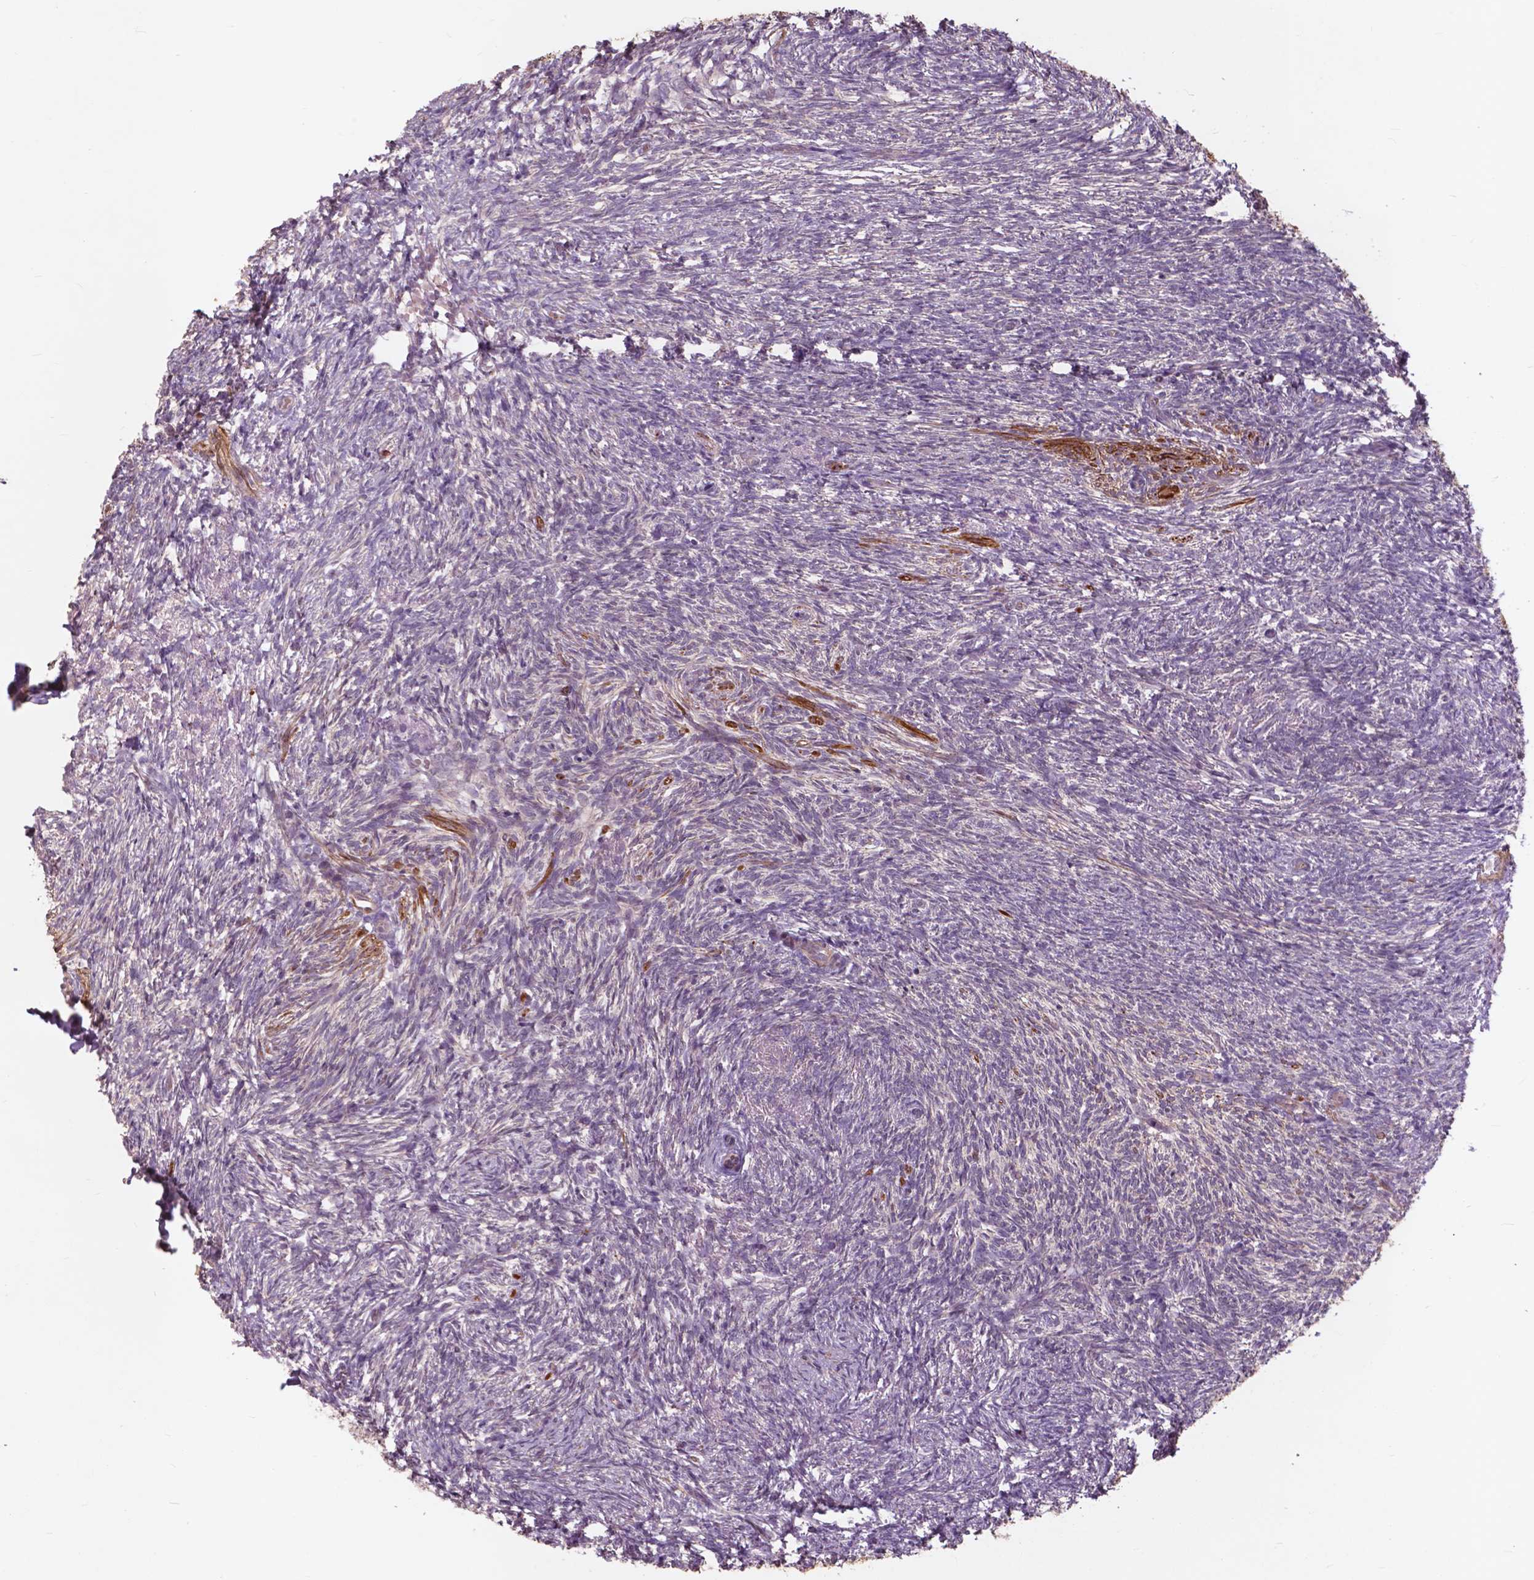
{"staining": {"intensity": "weak", "quantity": "25%-75%", "location": "cytoplasmic/membranous"}, "tissue": "ovary", "cell_type": "Follicle cells", "image_type": "normal", "snomed": [{"axis": "morphology", "description": "Normal tissue, NOS"}, {"axis": "topography", "description": "Ovary"}], "caption": "Protein positivity by IHC shows weak cytoplasmic/membranous staining in approximately 25%-75% of follicle cells in unremarkable ovary. (DAB (3,3'-diaminobenzidine) IHC, brown staining for protein, blue staining for nuclei).", "gene": "RFPL4B", "patient": {"sex": "female", "age": 46}}